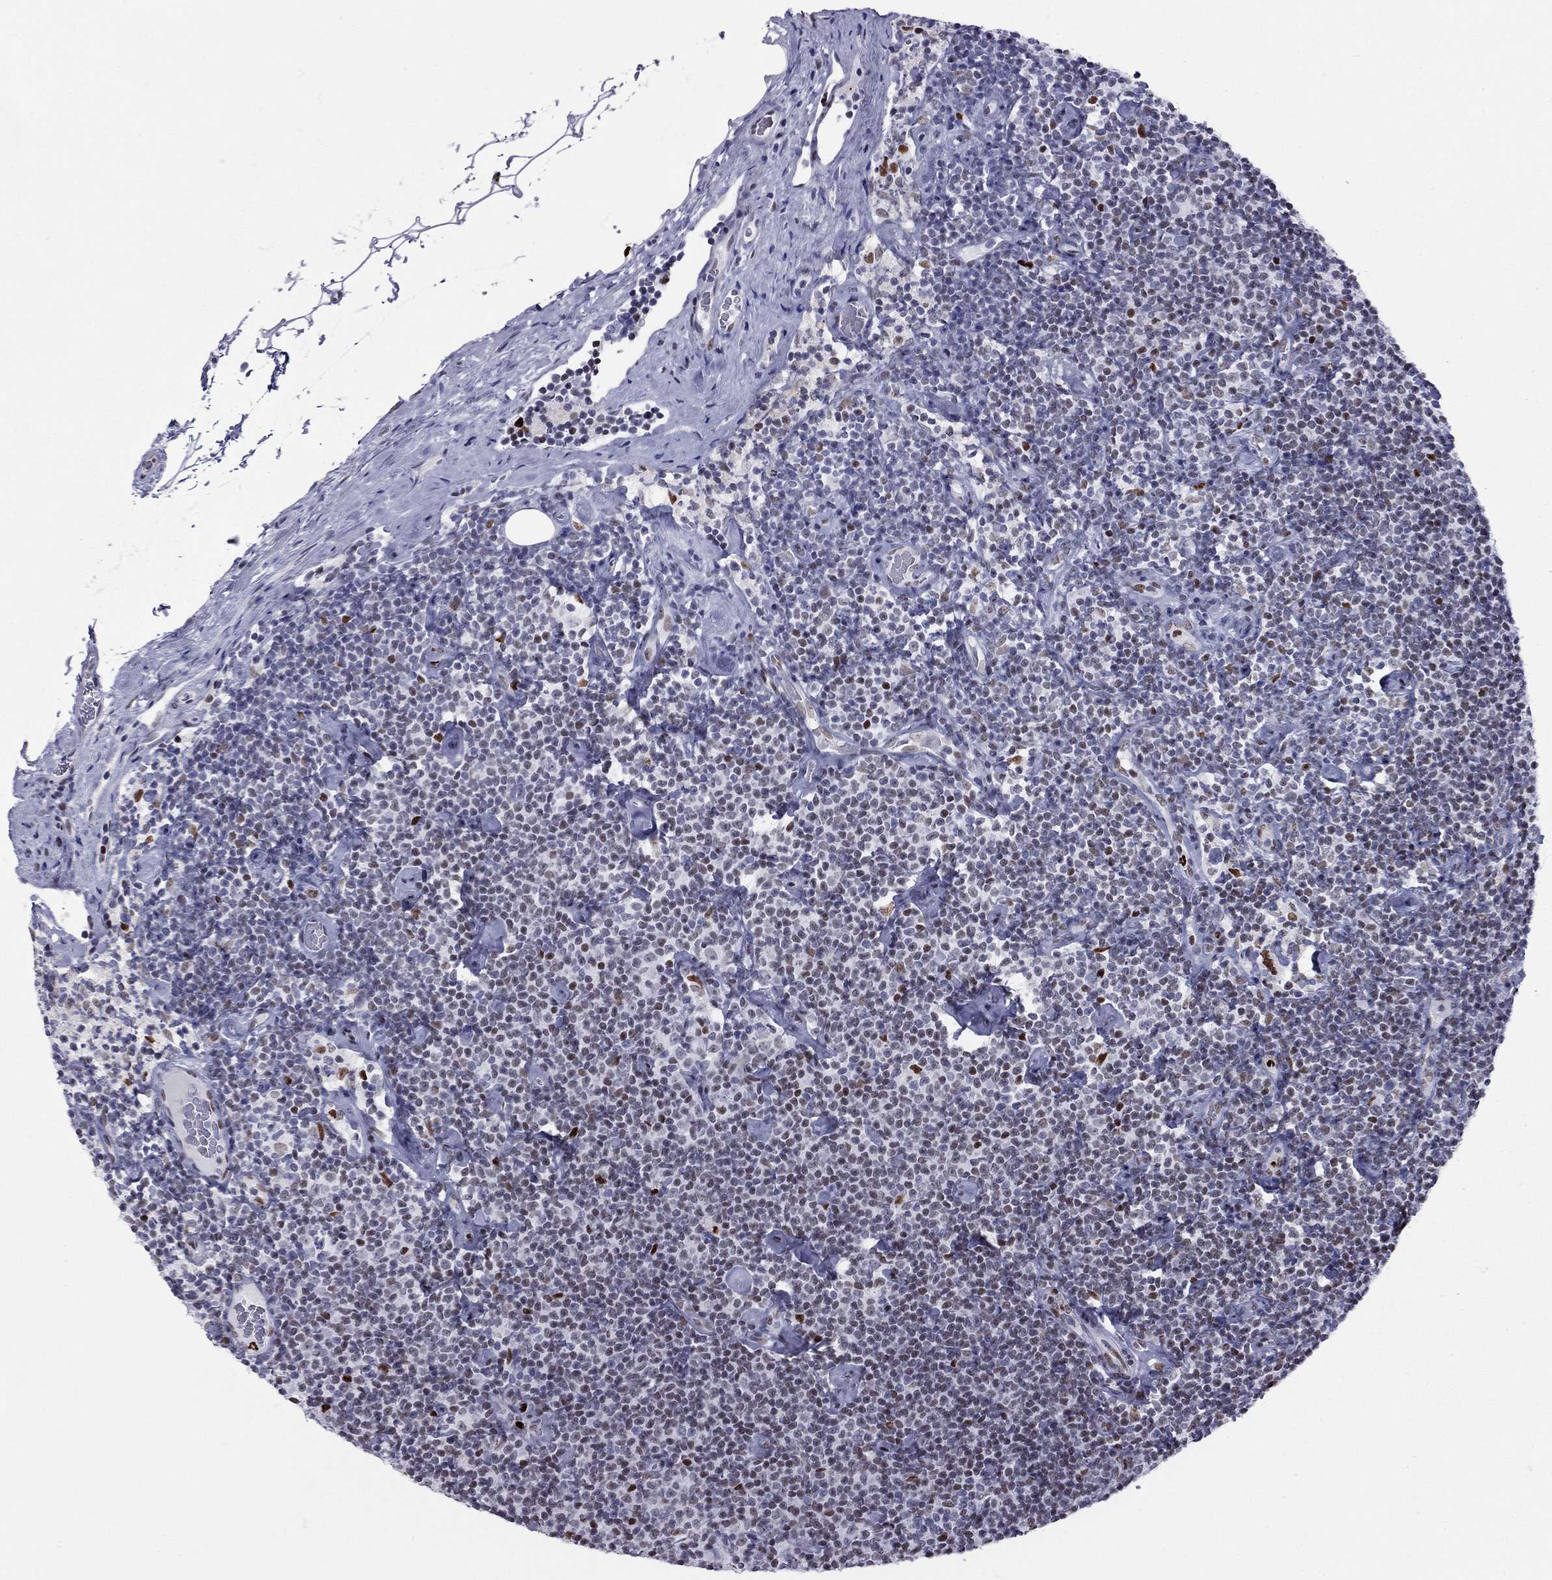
{"staining": {"intensity": "strong", "quantity": "<25%", "location": "nuclear"}, "tissue": "lymphoma", "cell_type": "Tumor cells", "image_type": "cancer", "snomed": [{"axis": "morphology", "description": "Malignant lymphoma, non-Hodgkin's type, Low grade"}, {"axis": "topography", "description": "Lymph node"}], "caption": "High-power microscopy captured an immunohistochemistry (IHC) micrograph of lymphoma, revealing strong nuclear expression in approximately <25% of tumor cells.", "gene": "PCGF3", "patient": {"sex": "male", "age": 81}}